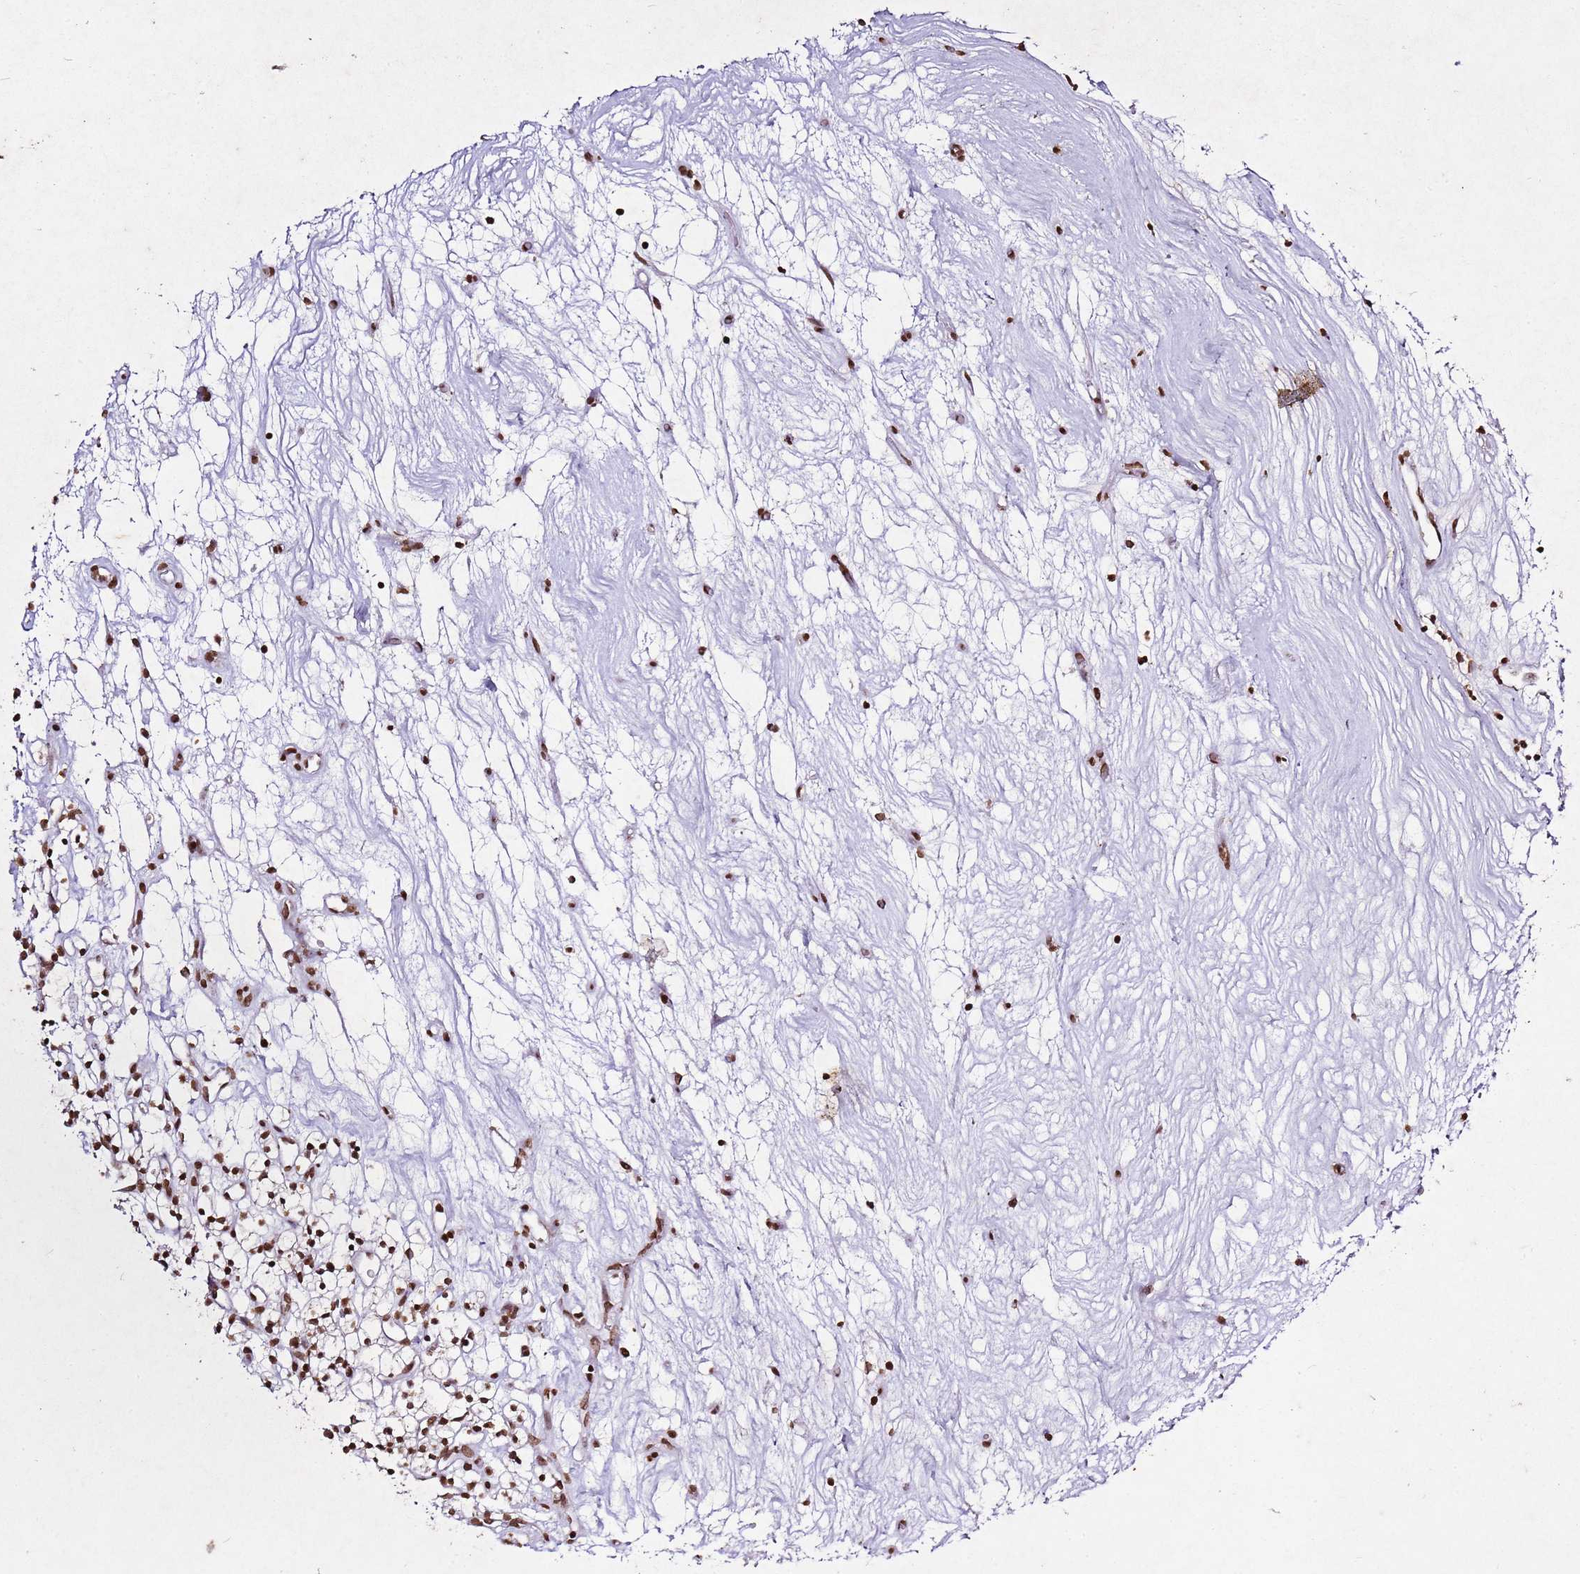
{"staining": {"intensity": "strong", "quantity": ">75%", "location": "nuclear"}, "tissue": "renal cancer", "cell_type": "Tumor cells", "image_type": "cancer", "snomed": [{"axis": "morphology", "description": "Adenocarcinoma, NOS"}, {"axis": "topography", "description": "Kidney"}], "caption": "A high amount of strong nuclear staining is identified in about >75% of tumor cells in renal cancer tissue. (Stains: DAB (3,3'-diaminobenzidine) in brown, nuclei in blue, Microscopy: brightfield microscopy at high magnification).", "gene": "BMAL1", "patient": {"sex": "female", "age": 57}}